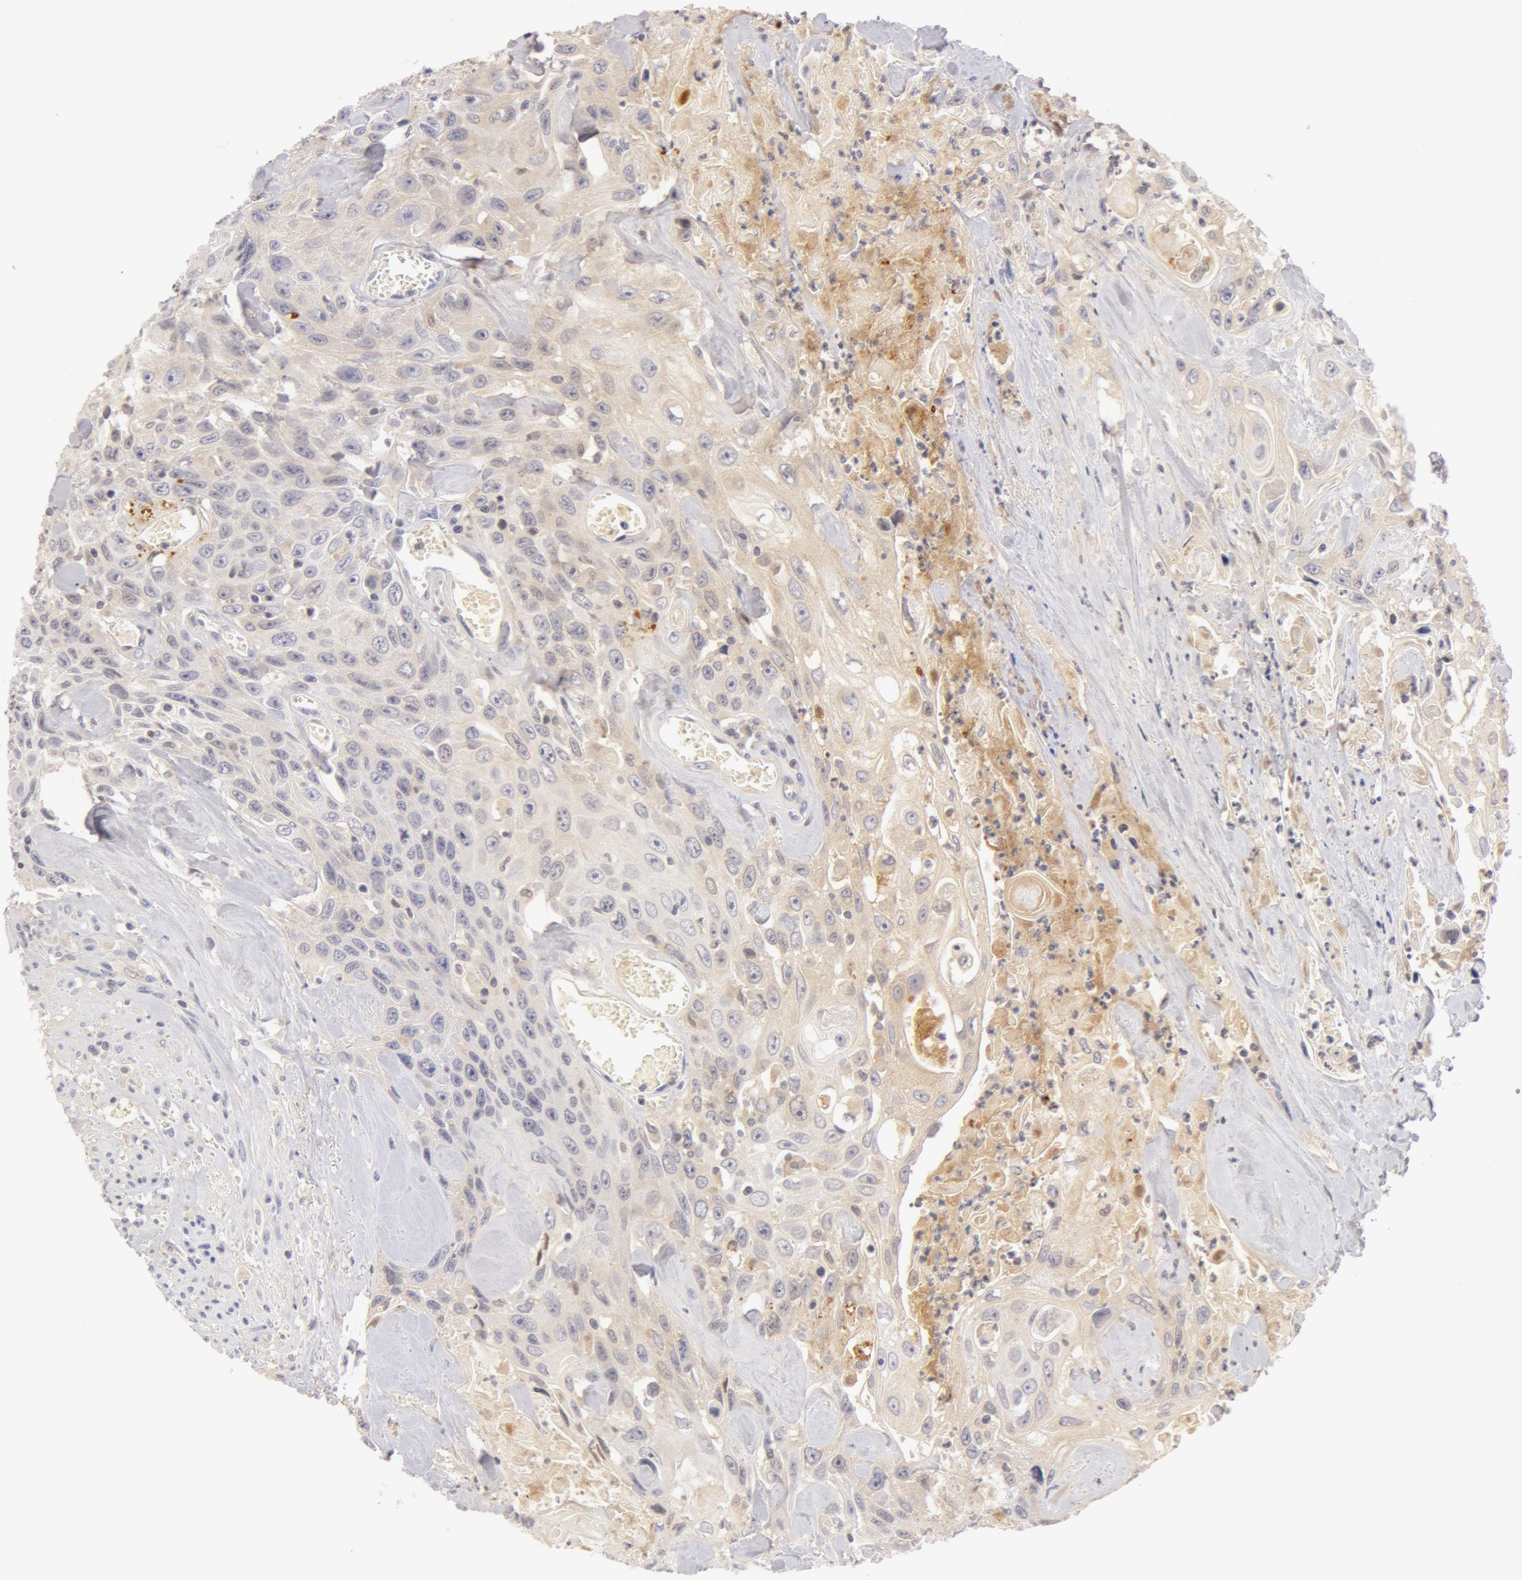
{"staining": {"intensity": "negative", "quantity": "none", "location": "none"}, "tissue": "urothelial cancer", "cell_type": "Tumor cells", "image_type": "cancer", "snomed": [{"axis": "morphology", "description": "Urothelial carcinoma, High grade"}, {"axis": "topography", "description": "Urinary bladder"}], "caption": "This histopathology image is of high-grade urothelial carcinoma stained with immunohistochemistry to label a protein in brown with the nuclei are counter-stained blue. There is no expression in tumor cells.", "gene": "AHSG", "patient": {"sex": "female", "age": 84}}